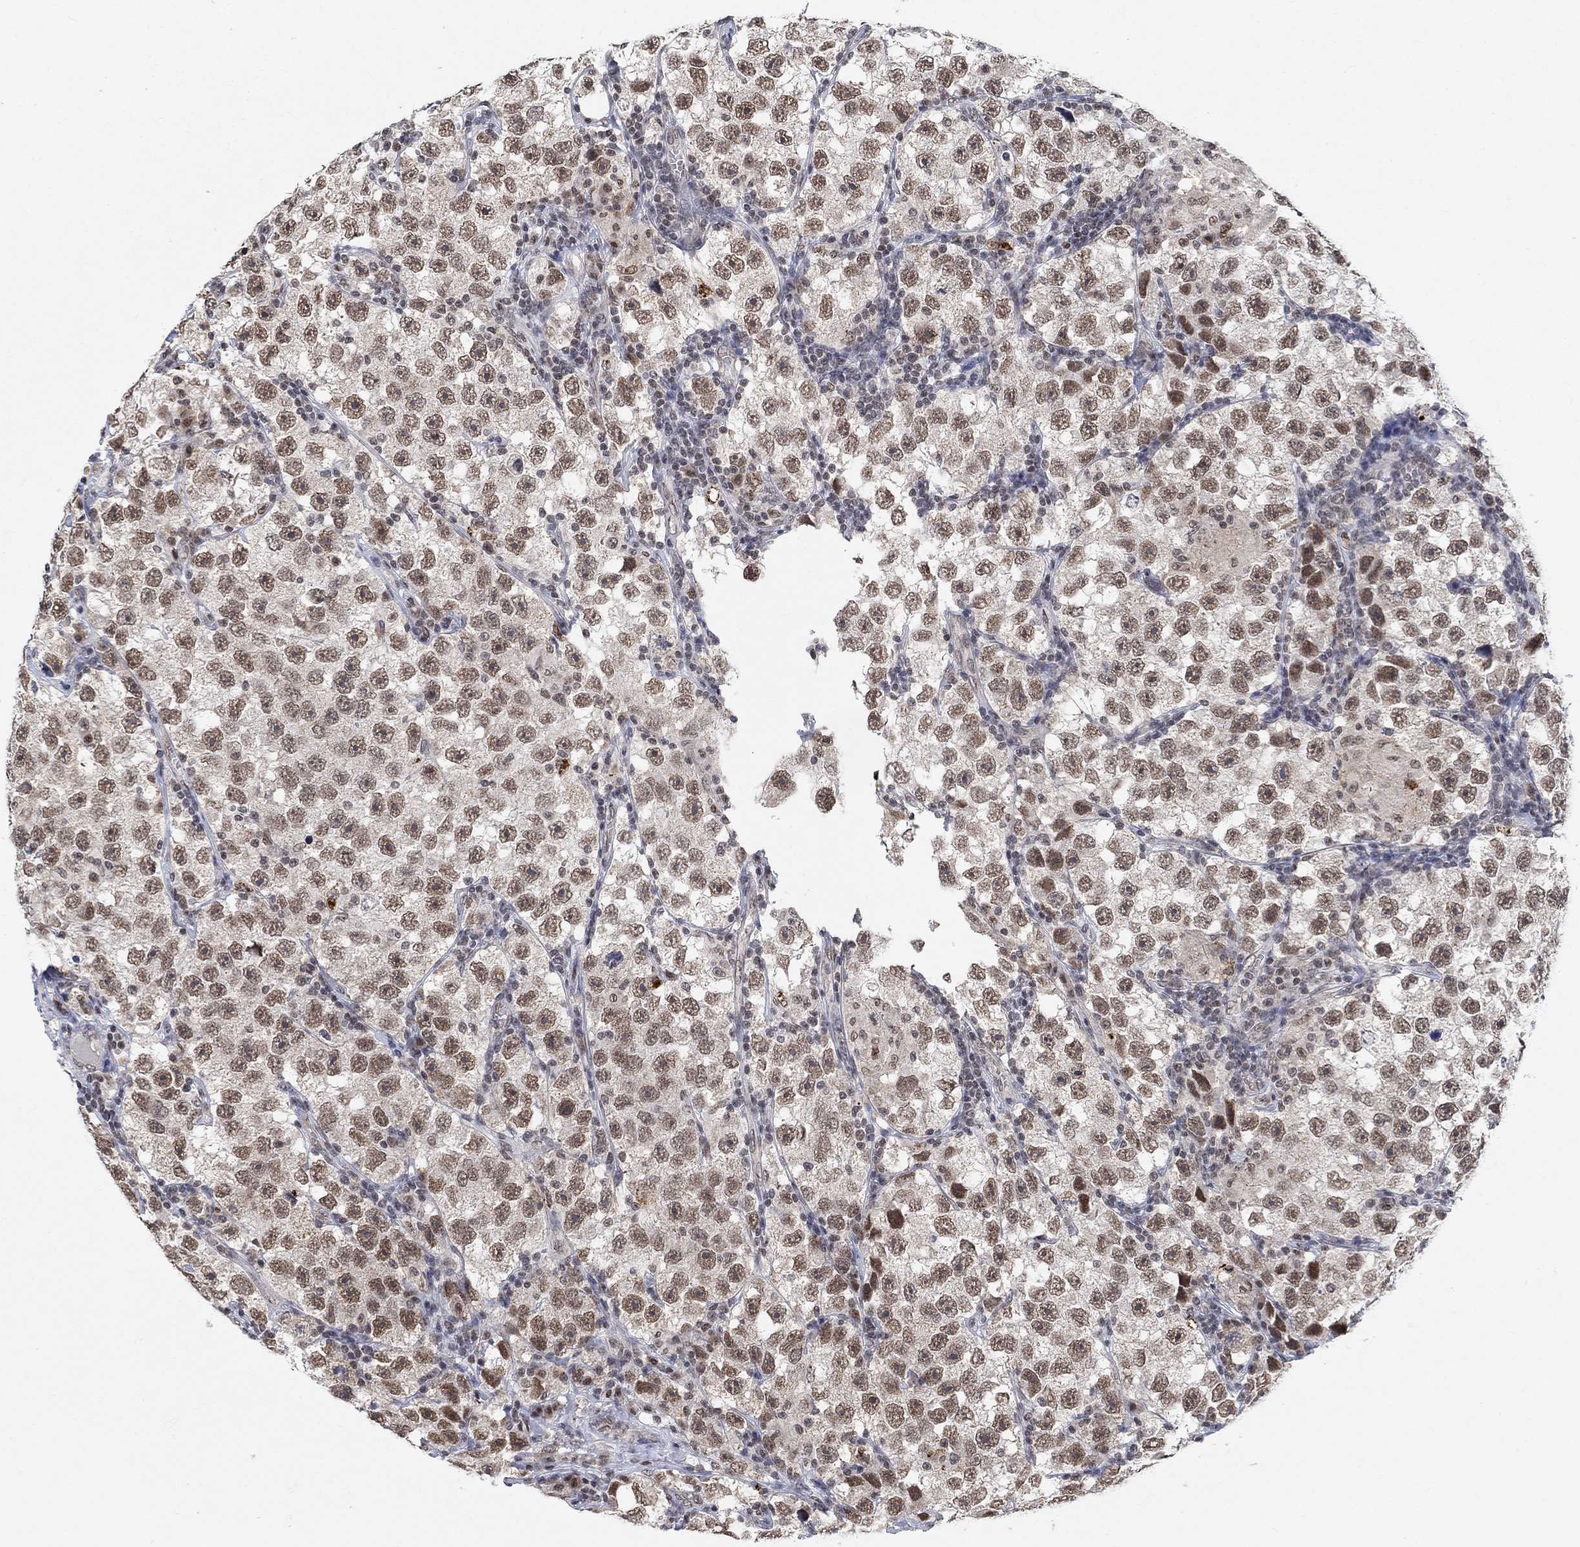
{"staining": {"intensity": "moderate", "quantity": "25%-75%", "location": "nuclear"}, "tissue": "testis cancer", "cell_type": "Tumor cells", "image_type": "cancer", "snomed": [{"axis": "morphology", "description": "Seminoma, NOS"}, {"axis": "topography", "description": "Testis"}], "caption": "This is a photomicrograph of immunohistochemistry staining of testis cancer, which shows moderate positivity in the nuclear of tumor cells.", "gene": "THAP8", "patient": {"sex": "male", "age": 26}}